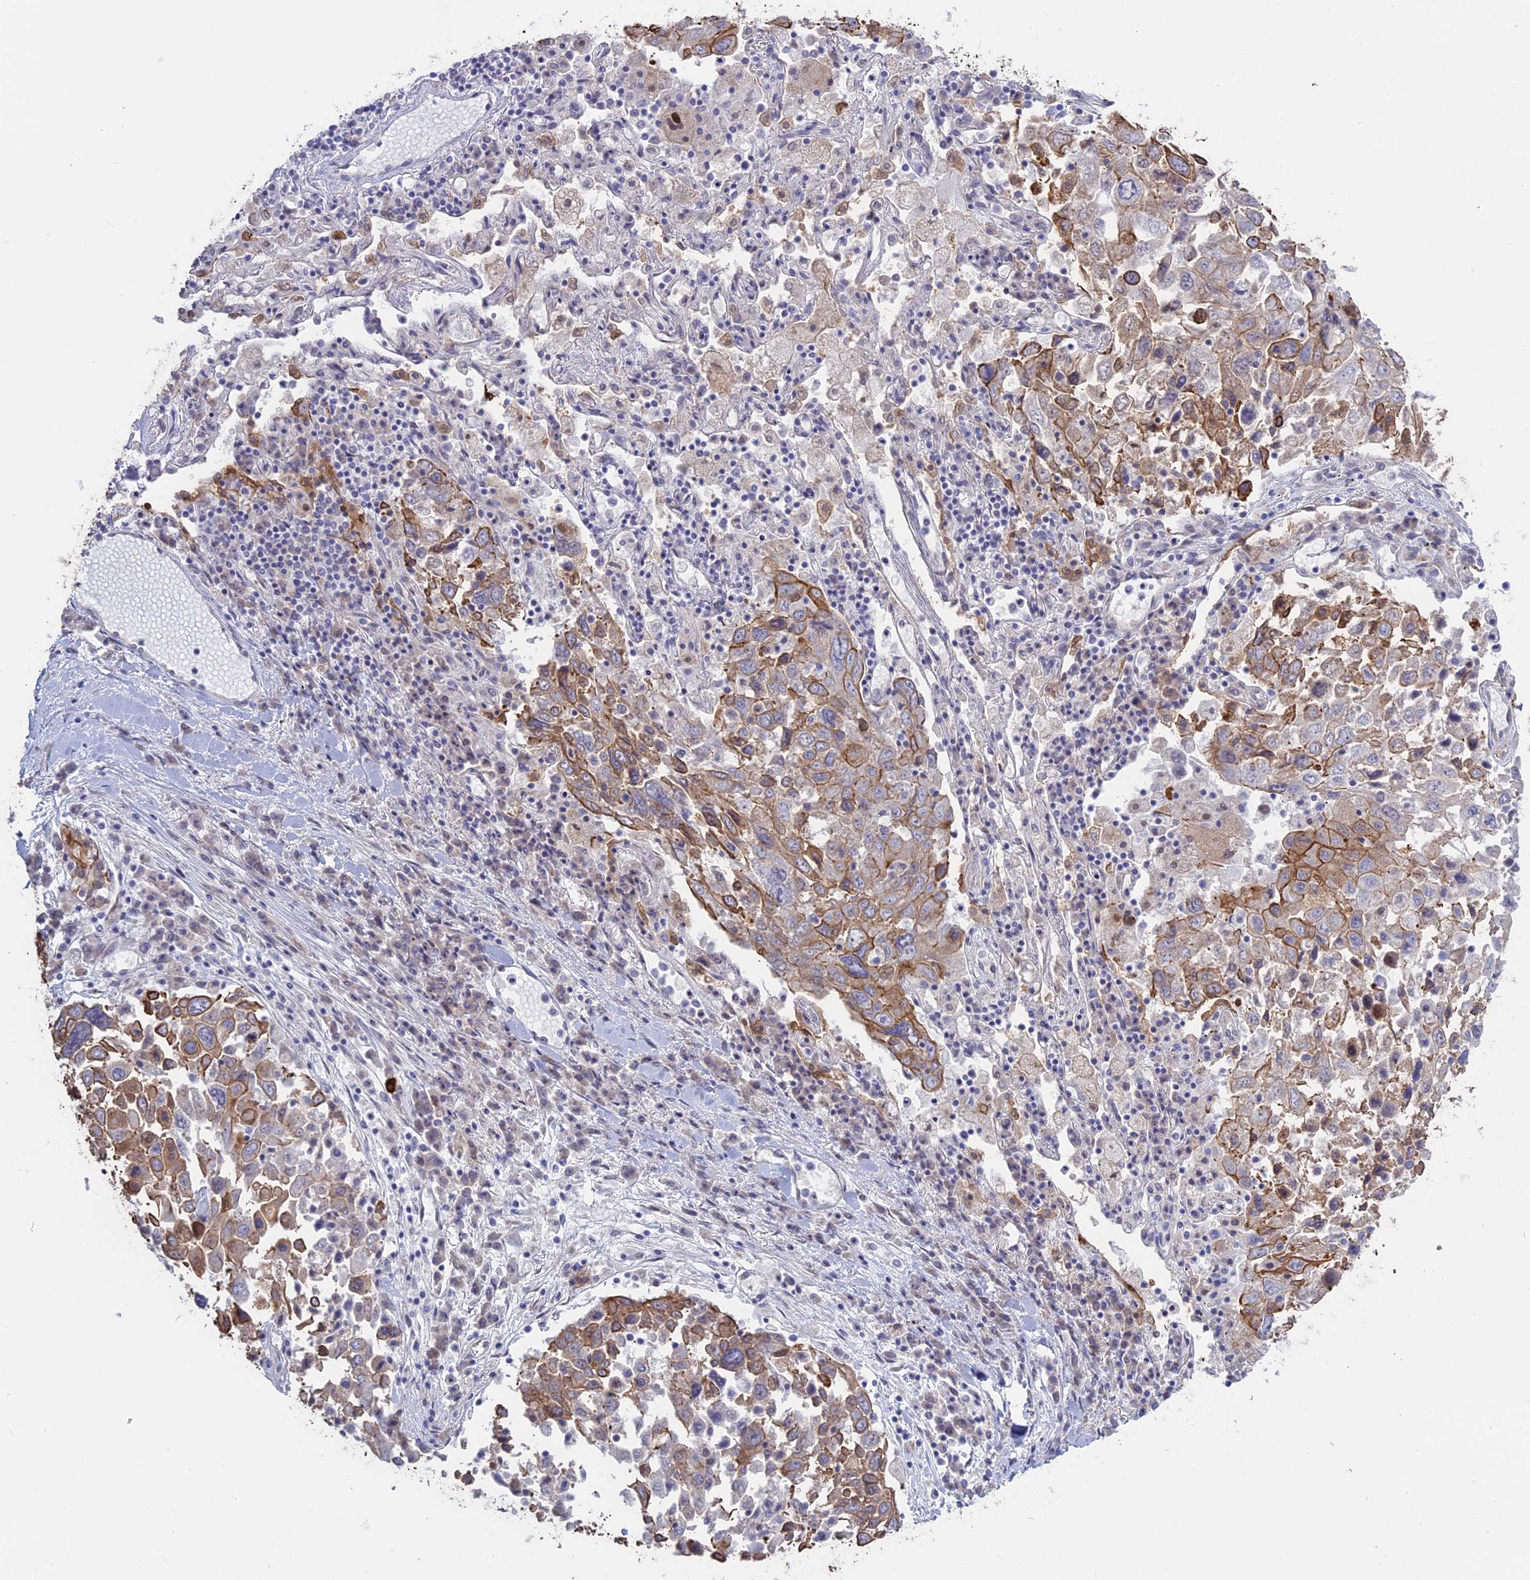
{"staining": {"intensity": "moderate", "quantity": "25%-75%", "location": "cytoplasmic/membranous"}, "tissue": "lung cancer", "cell_type": "Tumor cells", "image_type": "cancer", "snomed": [{"axis": "morphology", "description": "Squamous cell carcinoma, NOS"}, {"axis": "topography", "description": "Lung"}], "caption": "High-power microscopy captured an immunohistochemistry (IHC) histopathology image of lung cancer (squamous cell carcinoma), revealing moderate cytoplasmic/membranous staining in approximately 25%-75% of tumor cells.", "gene": "MYO5B", "patient": {"sex": "male", "age": 65}}